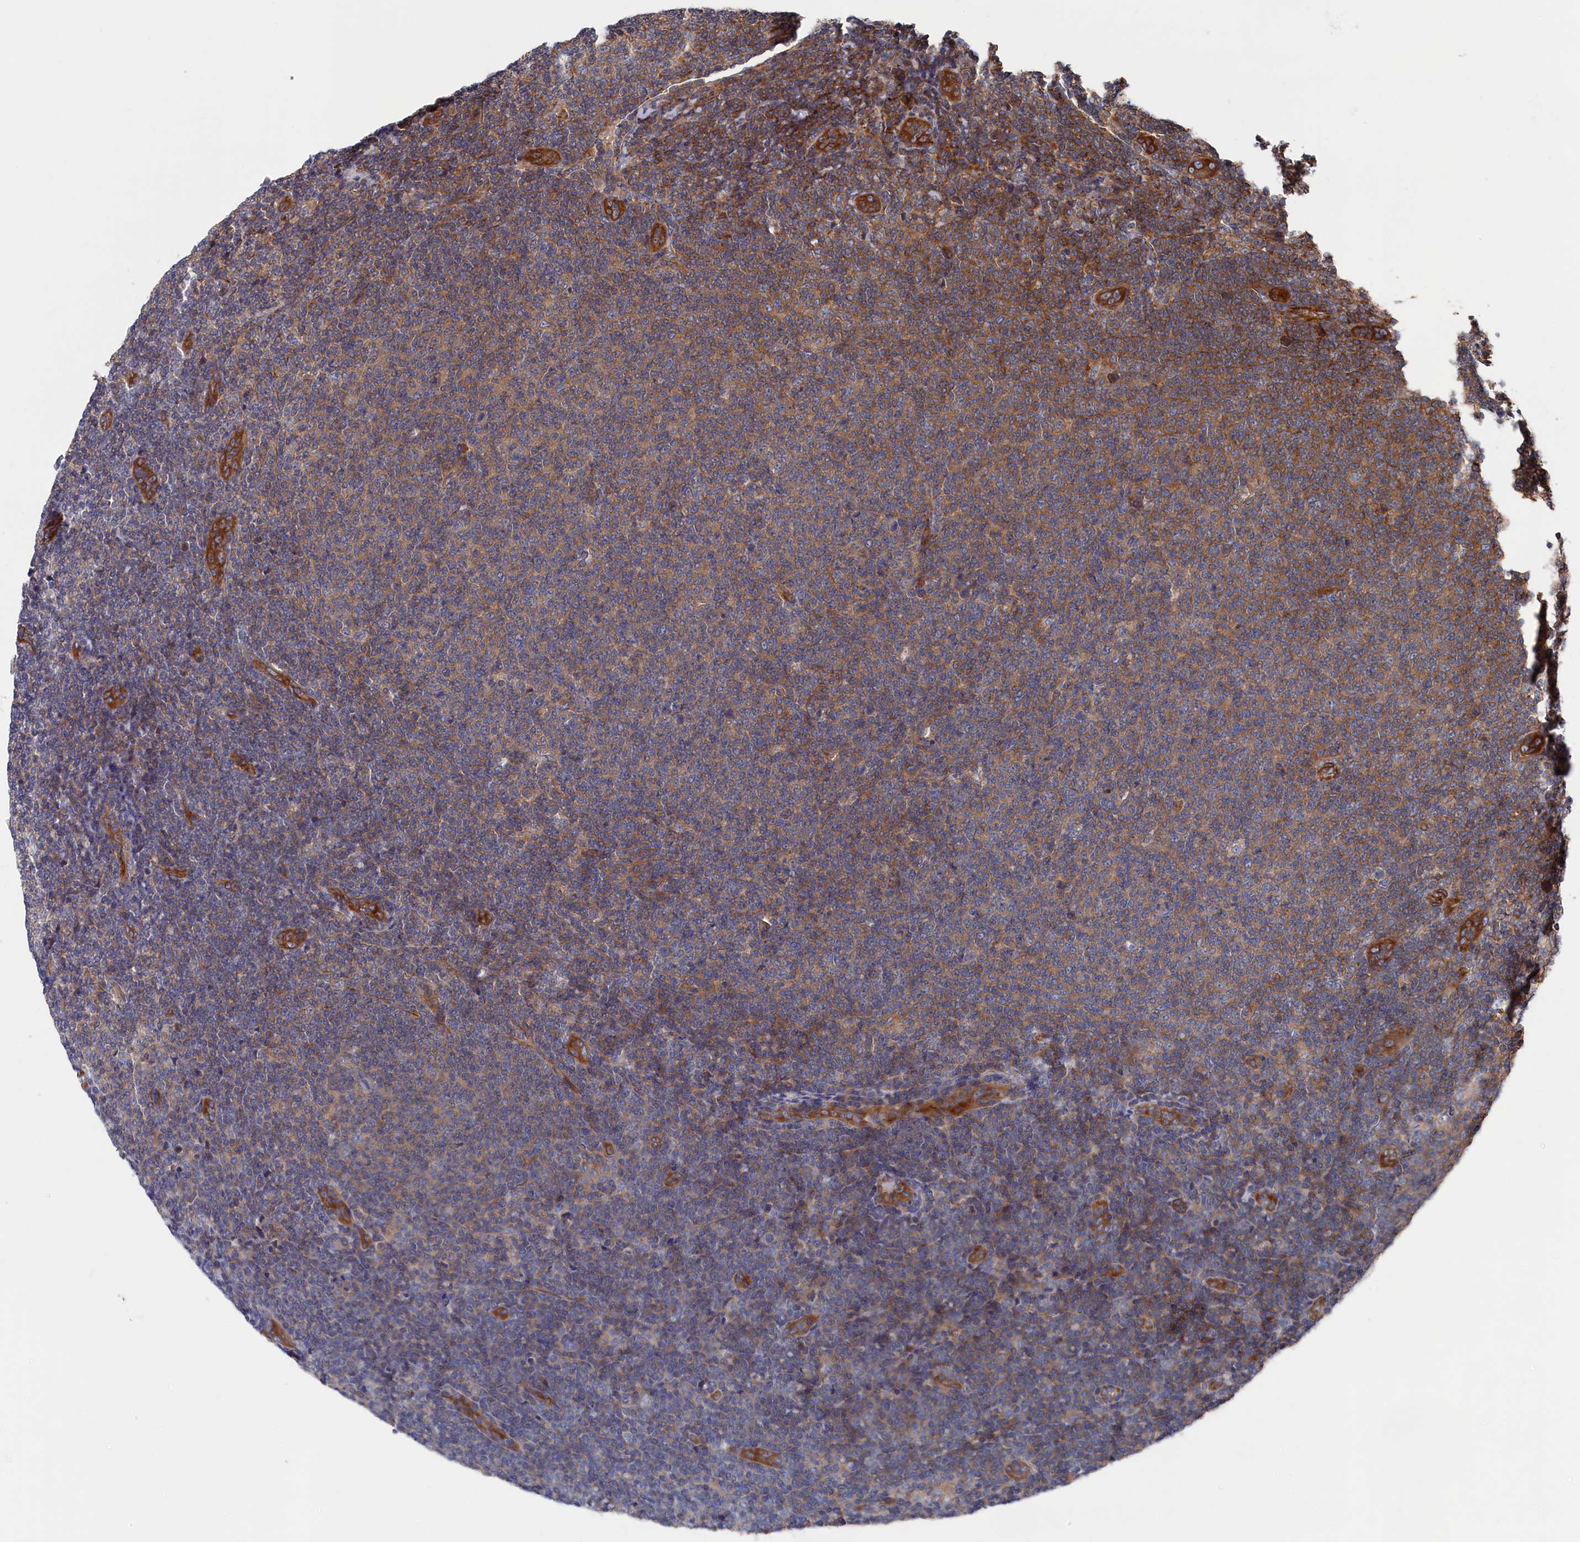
{"staining": {"intensity": "moderate", "quantity": "25%-75%", "location": "cytoplasmic/membranous"}, "tissue": "lymphoma", "cell_type": "Tumor cells", "image_type": "cancer", "snomed": [{"axis": "morphology", "description": "Malignant lymphoma, non-Hodgkin's type, Low grade"}, {"axis": "topography", "description": "Lymph node"}], "caption": "Protein staining of lymphoma tissue reveals moderate cytoplasmic/membranous positivity in about 25%-75% of tumor cells. The staining was performed using DAB, with brown indicating positive protein expression. Nuclei are stained blue with hematoxylin.", "gene": "LDHD", "patient": {"sex": "male", "age": 66}}